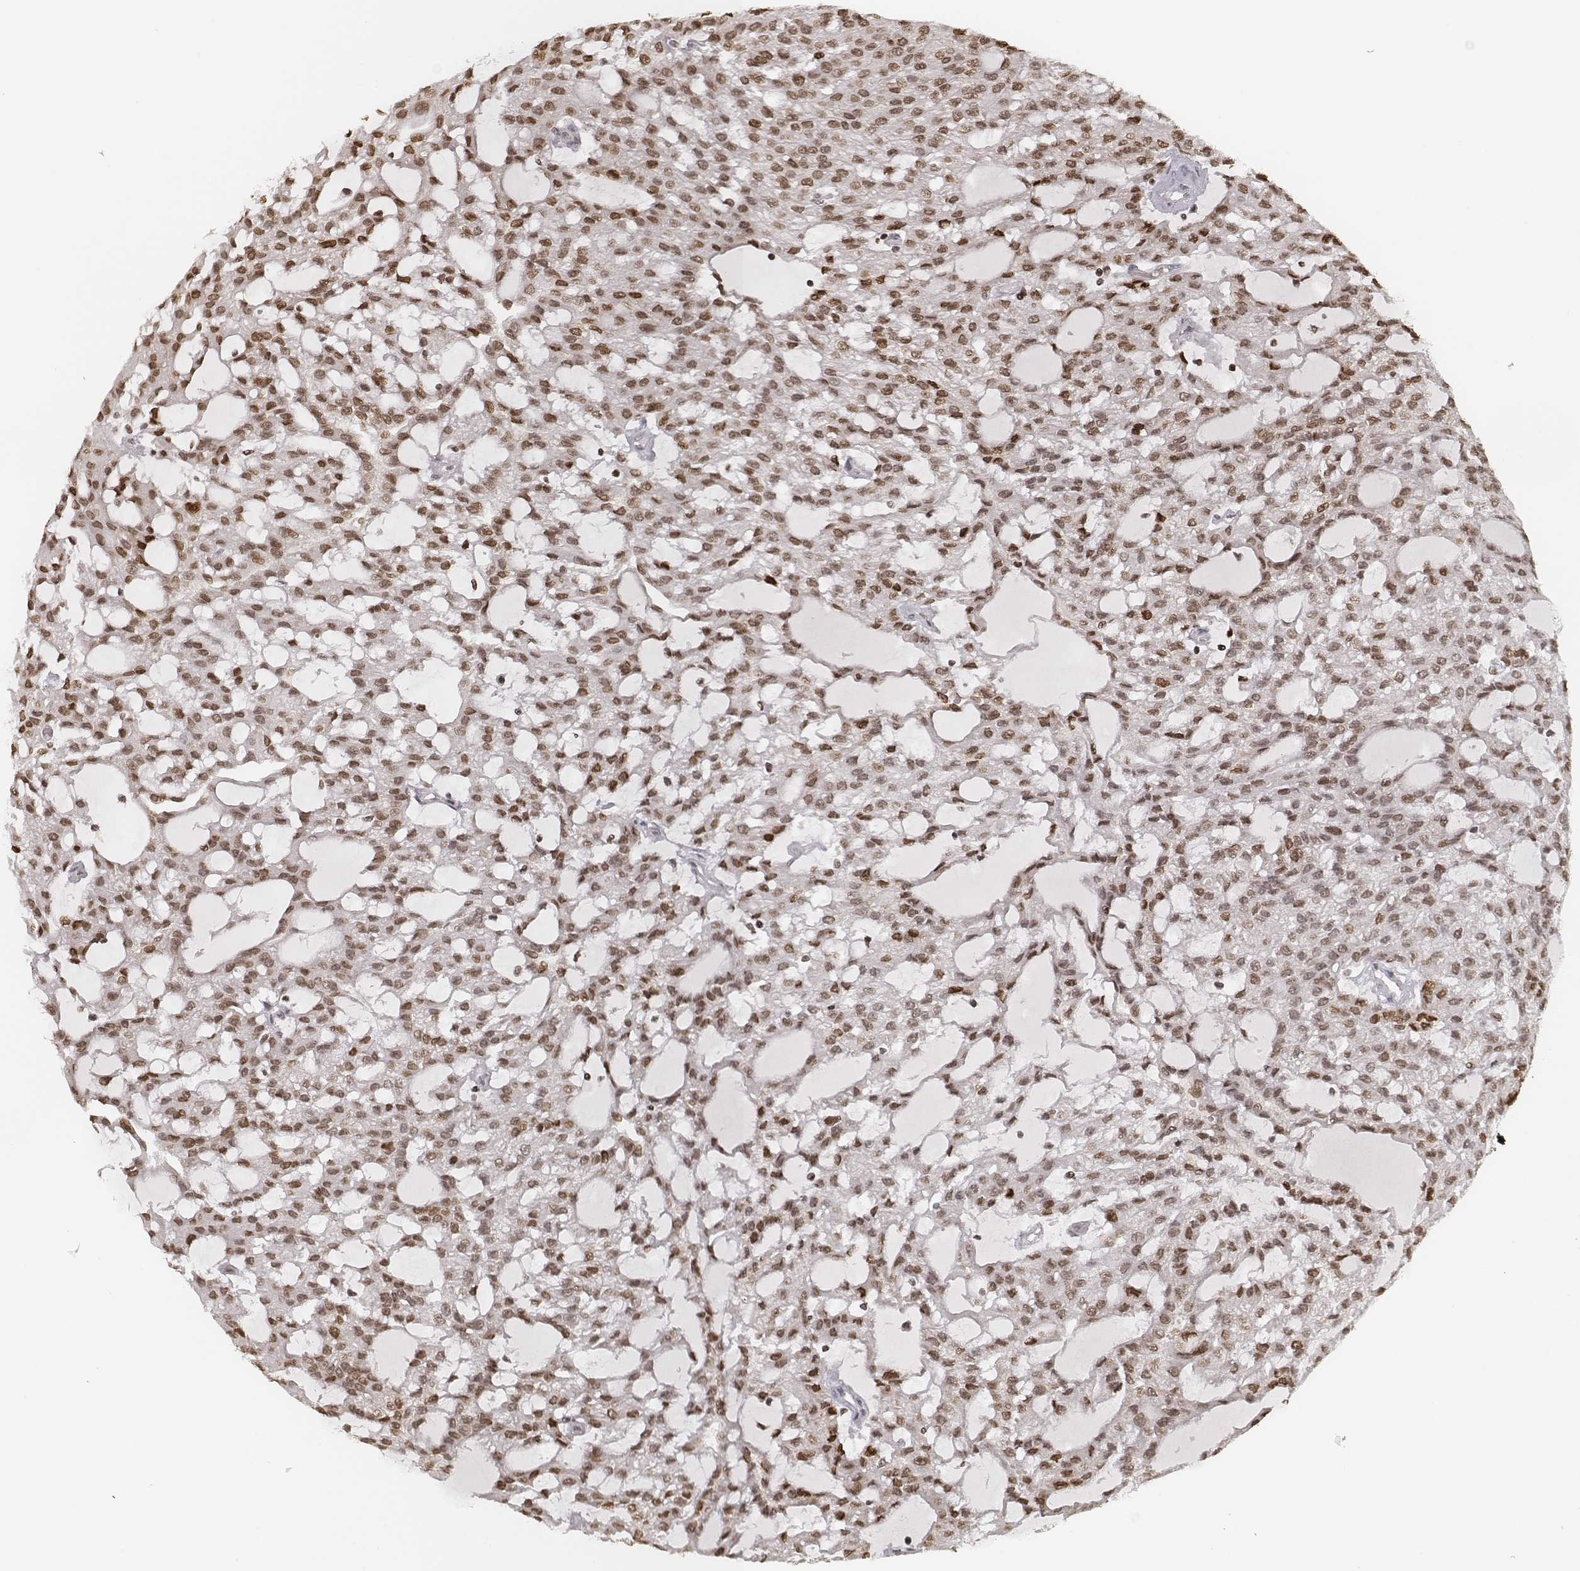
{"staining": {"intensity": "moderate", "quantity": ">75%", "location": "nuclear"}, "tissue": "renal cancer", "cell_type": "Tumor cells", "image_type": "cancer", "snomed": [{"axis": "morphology", "description": "Adenocarcinoma, NOS"}, {"axis": "topography", "description": "Kidney"}], "caption": "Renal adenocarcinoma stained with DAB (3,3'-diaminobenzidine) immunohistochemistry (IHC) exhibits medium levels of moderate nuclear staining in about >75% of tumor cells.", "gene": "HMGA2", "patient": {"sex": "male", "age": 63}}